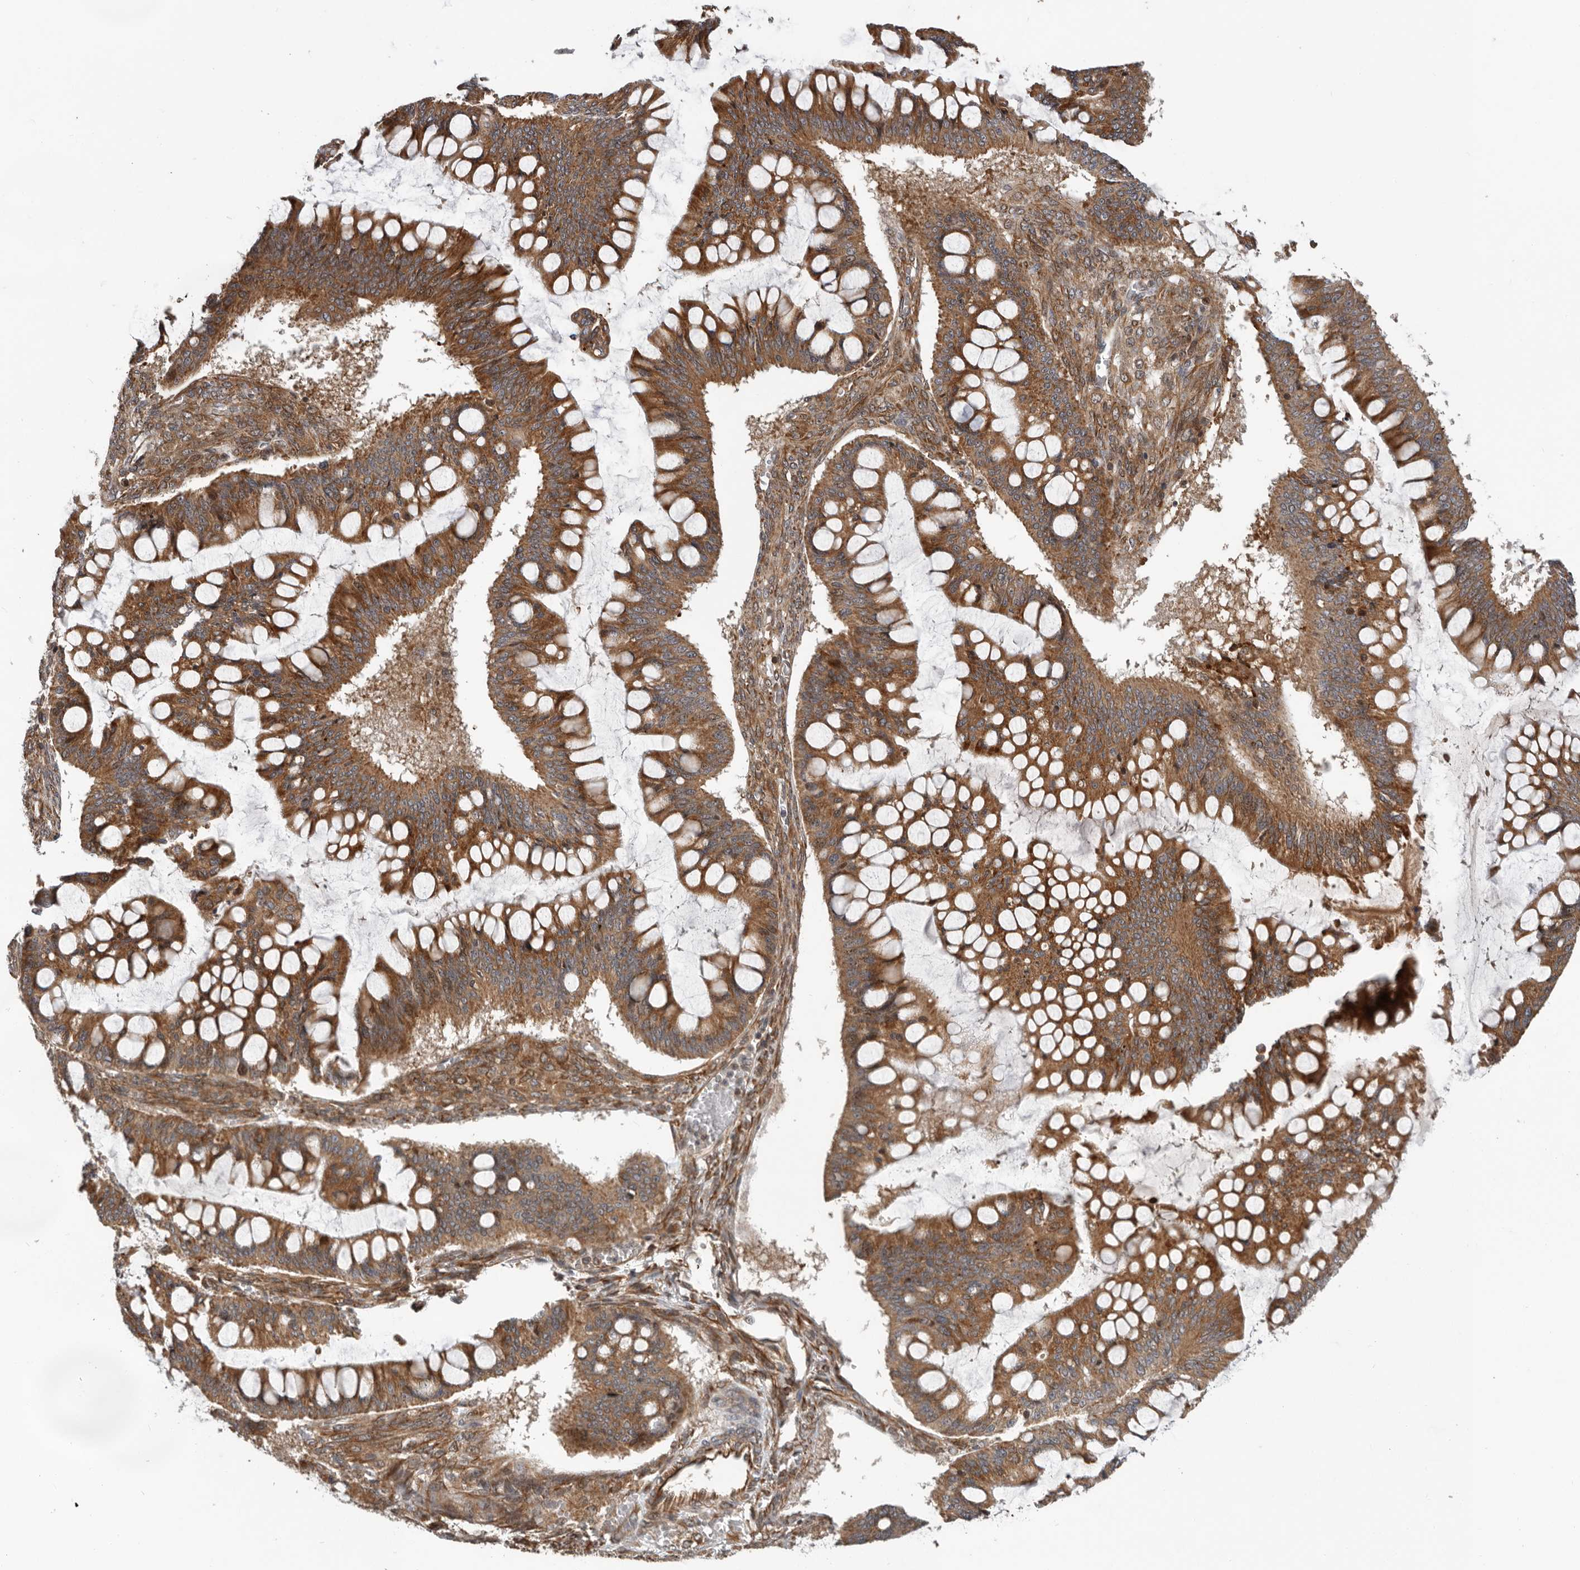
{"staining": {"intensity": "strong", "quantity": ">75%", "location": "cytoplasmic/membranous"}, "tissue": "ovarian cancer", "cell_type": "Tumor cells", "image_type": "cancer", "snomed": [{"axis": "morphology", "description": "Cystadenocarcinoma, mucinous, NOS"}, {"axis": "topography", "description": "Ovary"}], "caption": "The immunohistochemical stain labels strong cytoplasmic/membranous staining in tumor cells of ovarian mucinous cystadenocarcinoma tissue.", "gene": "RNF157", "patient": {"sex": "female", "age": 73}}